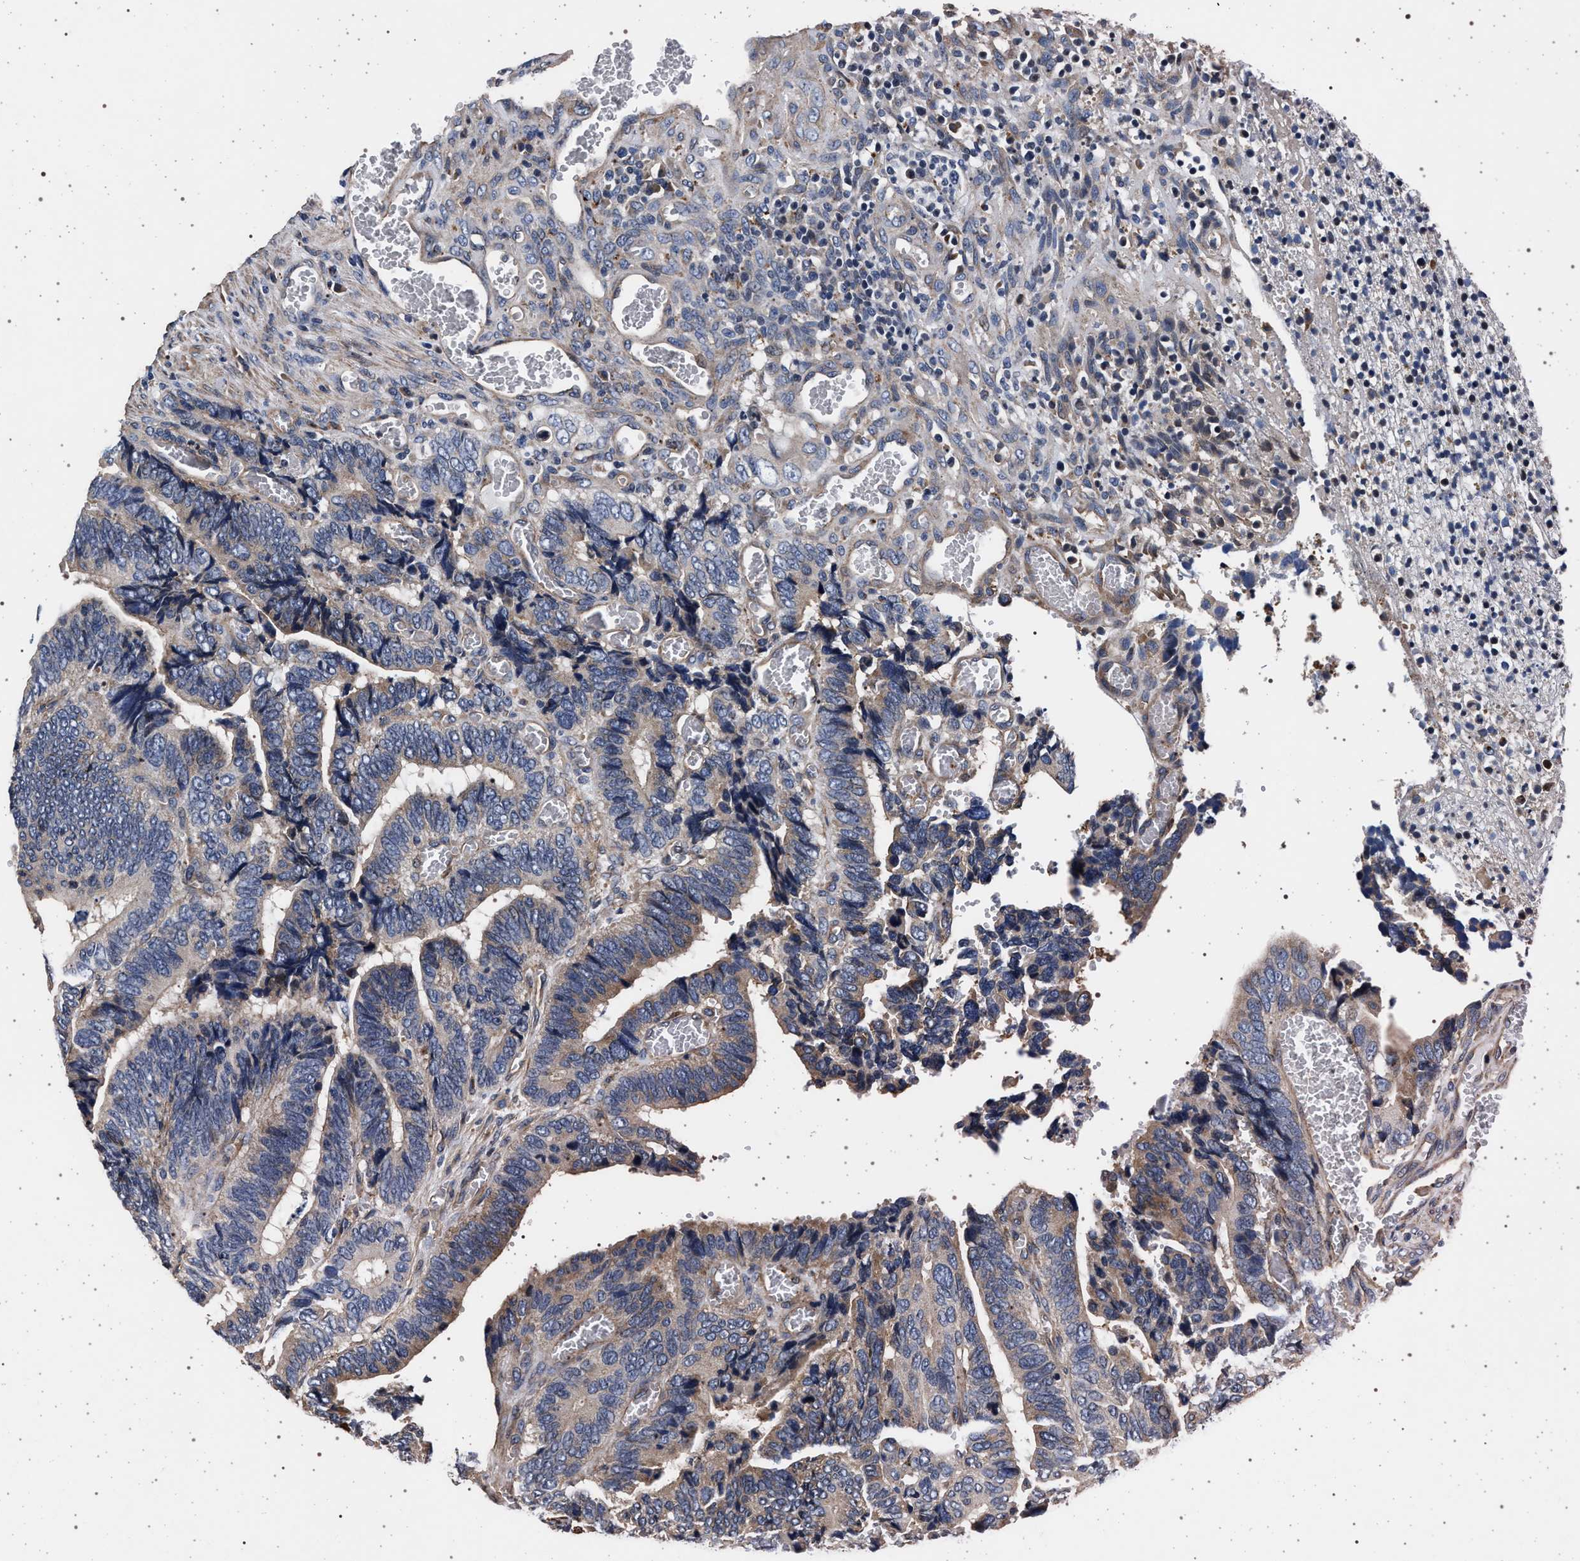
{"staining": {"intensity": "weak", "quantity": "<25%", "location": "cytoplasmic/membranous"}, "tissue": "colorectal cancer", "cell_type": "Tumor cells", "image_type": "cancer", "snomed": [{"axis": "morphology", "description": "Adenocarcinoma, NOS"}, {"axis": "topography", "description": "Colon"}], "caption": "High magnification brightfield microscopy of colorectal cancer stained with DAB (brown) and counterstained with hematoxylin (blue): tumor cells show no significant staining.", "gene": "KCNK6", "patient": {"sex": "male", "age": 72}}